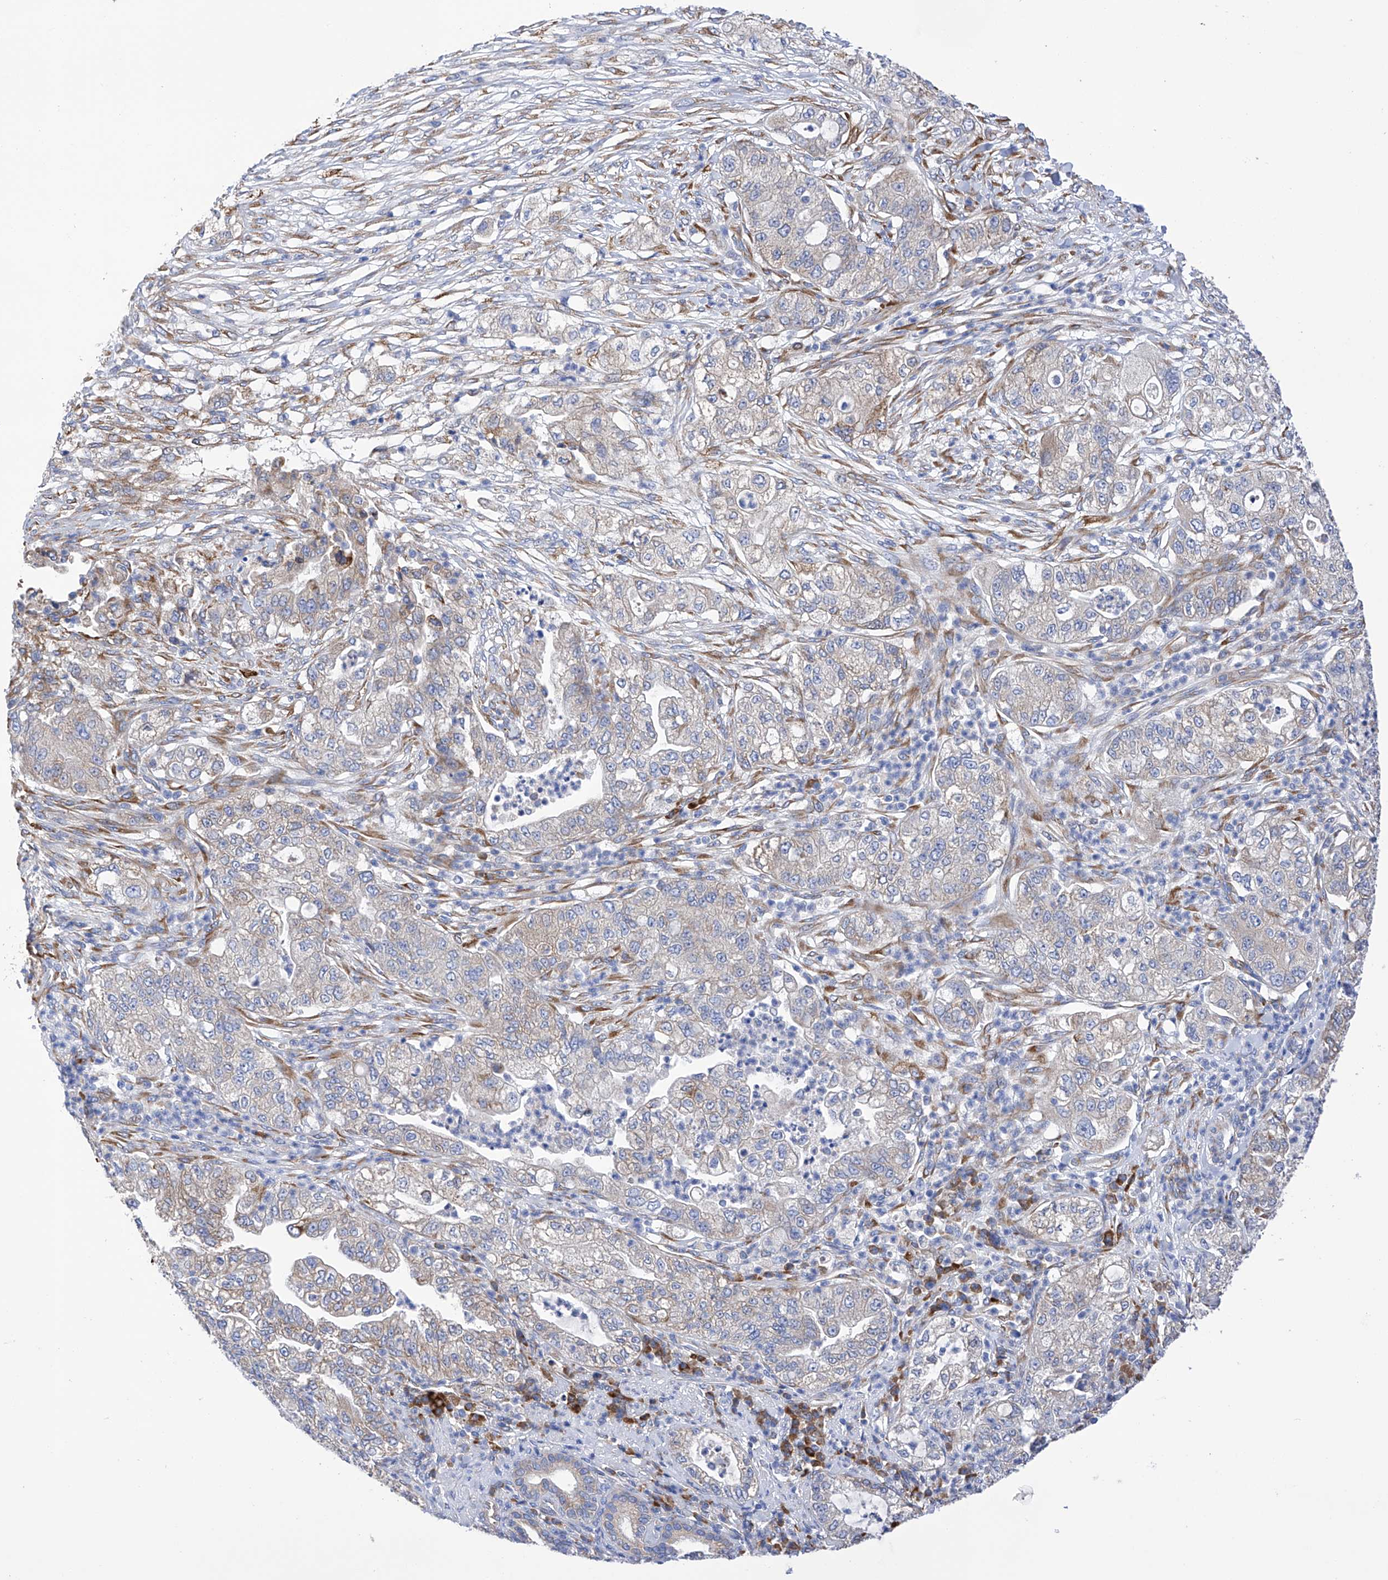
{"staining": {"intensity": "weak", "quantity": "<25%", "location": "cytoplasmic/membranous"}, "tissue": "pancreatic cancer", "cell_type": "Tumor cells", "image_type": "cancer", "snomed": [{"axis": "morphology", "description": "Adenocarcinoma, NOS"}, {"axis": "topography", "description": "Pancreas"}], "caption": "IHC image of neoplastic tissue: human pancreatic cancer (adenocarcinoma) stained with DAB exhibits no significant protein expression in tumor cells. Brightfield microscopy of IHC stained with DAB (brown) and hematoxylin (blue), captured at high magnification.", "gene": "PDIA5", "patient": {"sex": "female", "age": 78}}